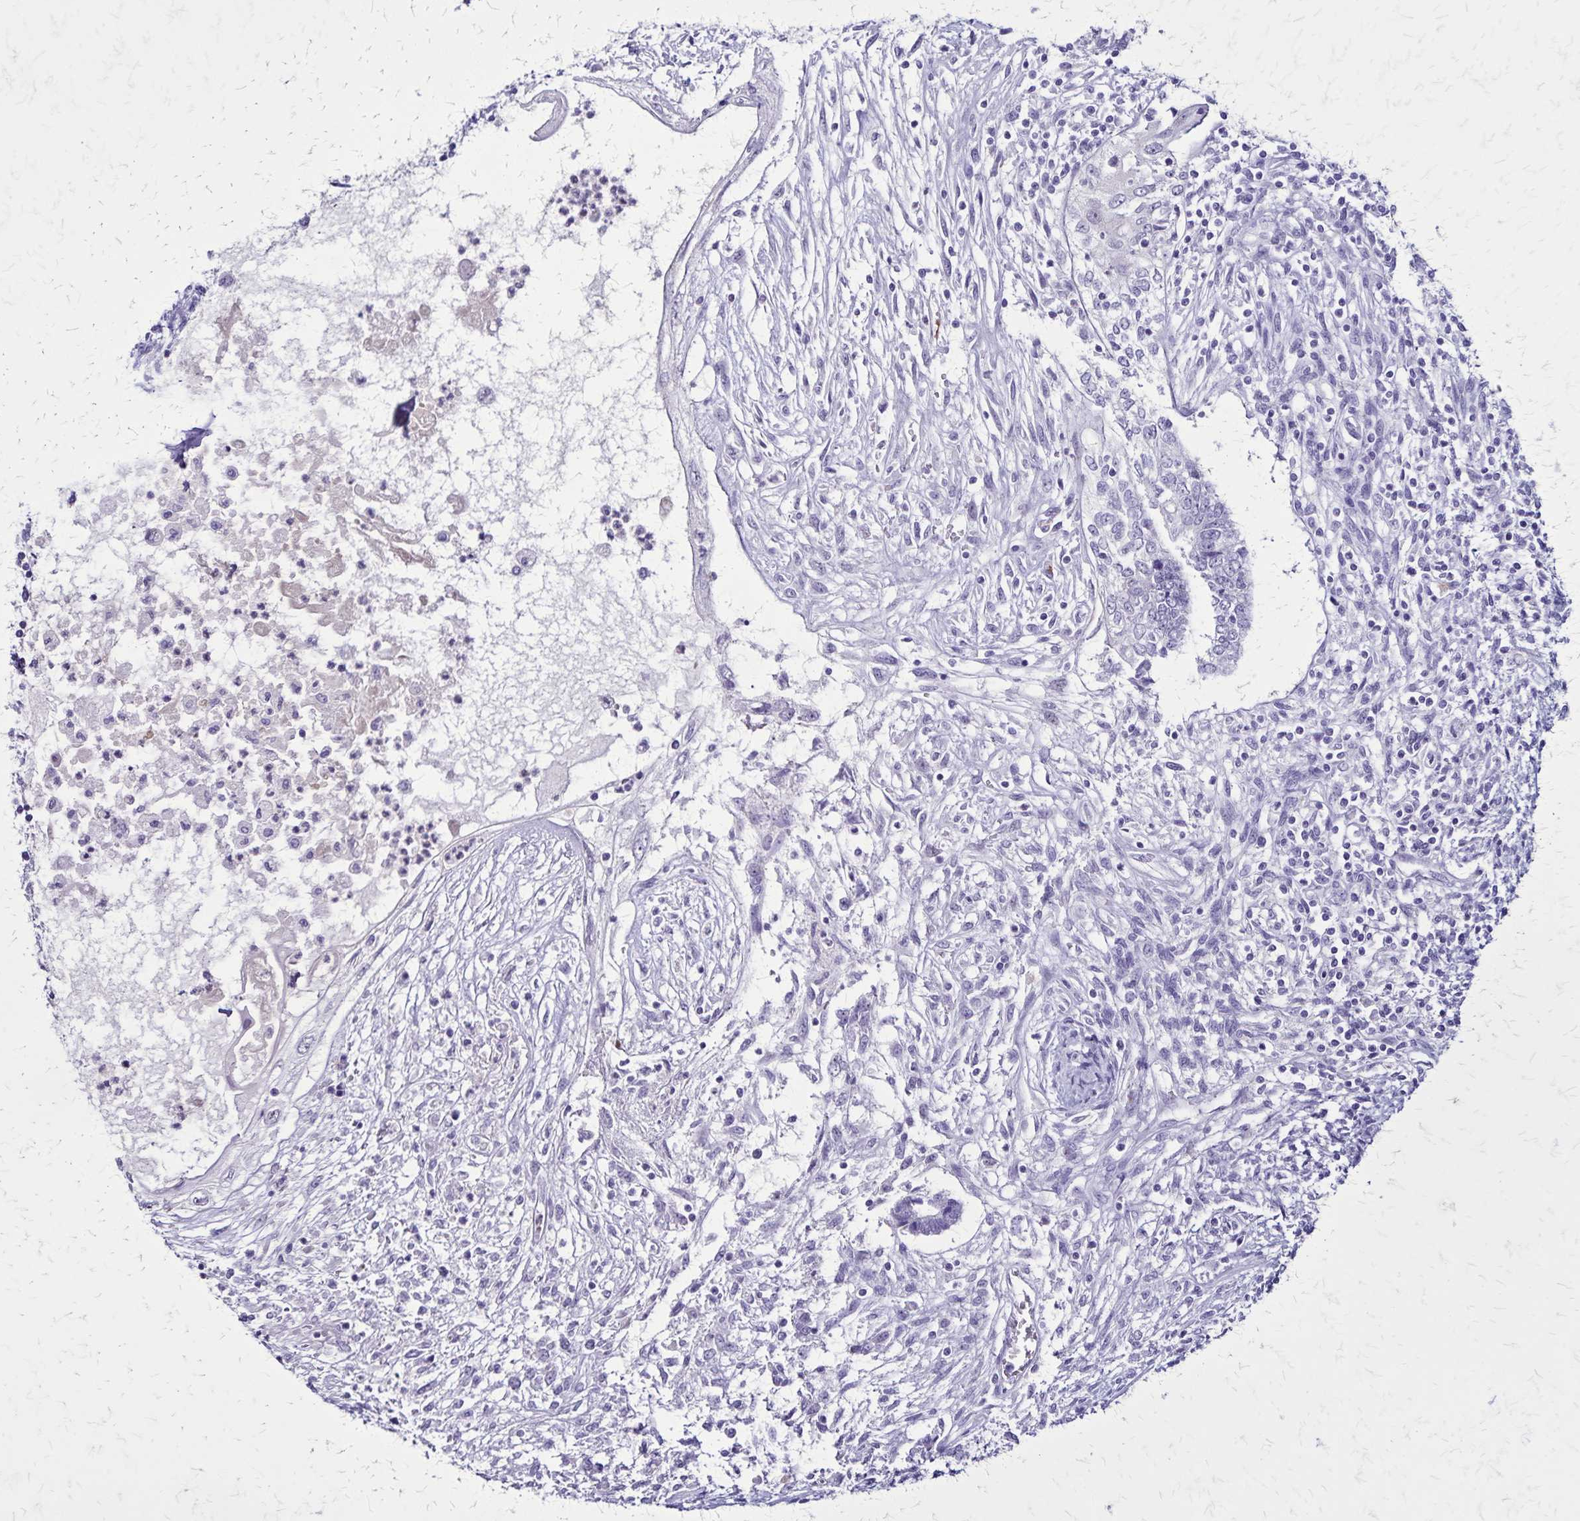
{"staining": {"intensity": "negative", "quantity": "none", "location": "none"}, "tissue": "testis cancer", "cell_type": "Tumor cells", "image_type": "cancer", "snomed": [{"axis": "morphology", "description": "Carcinoma, Embryonal, NOS"}, {"axis": "topography", "description": "Testis"}], "caption": "Testis embryonal carcinoma was stained to show a protein in brown. There is no significant expression in tumor cells.", "gene": "OR51B5", "patient": {"sex": "male", "age": 37}}